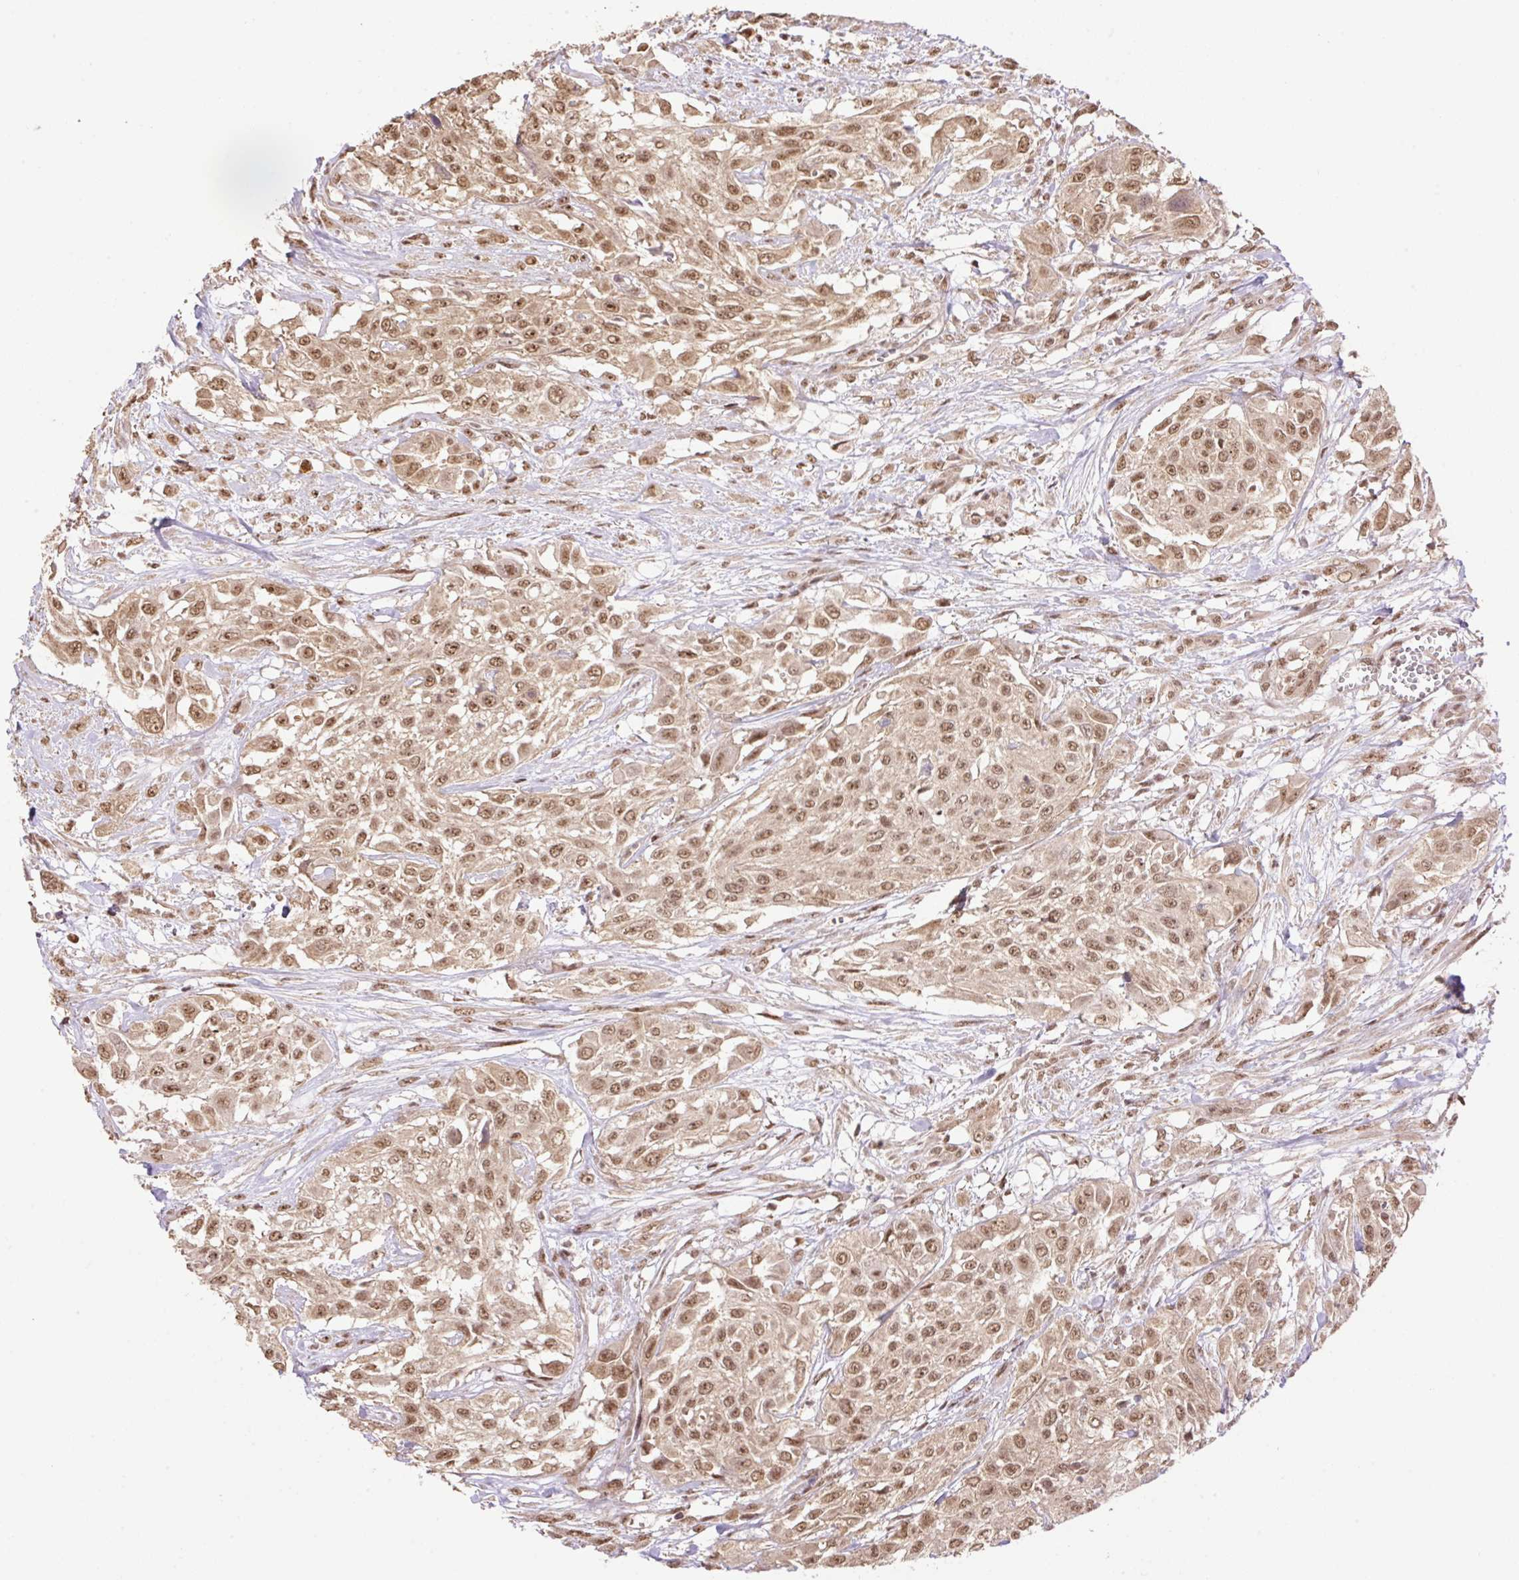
{"staining": {"intensity": "moderate", "quantity": ">75%", "location": "cytoplasmic/membranous,nuclear"}, "tissue": "urothelial cancer", "cell_type": "Tumor cells", "image_type": "cancer", "snomed": [{"axis": "morphology", "description": "Urothelial carcinoma, High grade"}, {"axis": "topography", "description": "Urinary bladder"}], "caption": "Brown immunohistochemical staining in urothelial cancer shows moderate cytoplasmic/membranous and nuclear positivity in about >75% of tumor cells. (DAB (3,3'-diaminobenzidine) IHC, brown staining for protein, blue staining for nuclei).", "gene": "VPS25", "patient": {"sex": "male", "age": 57}}